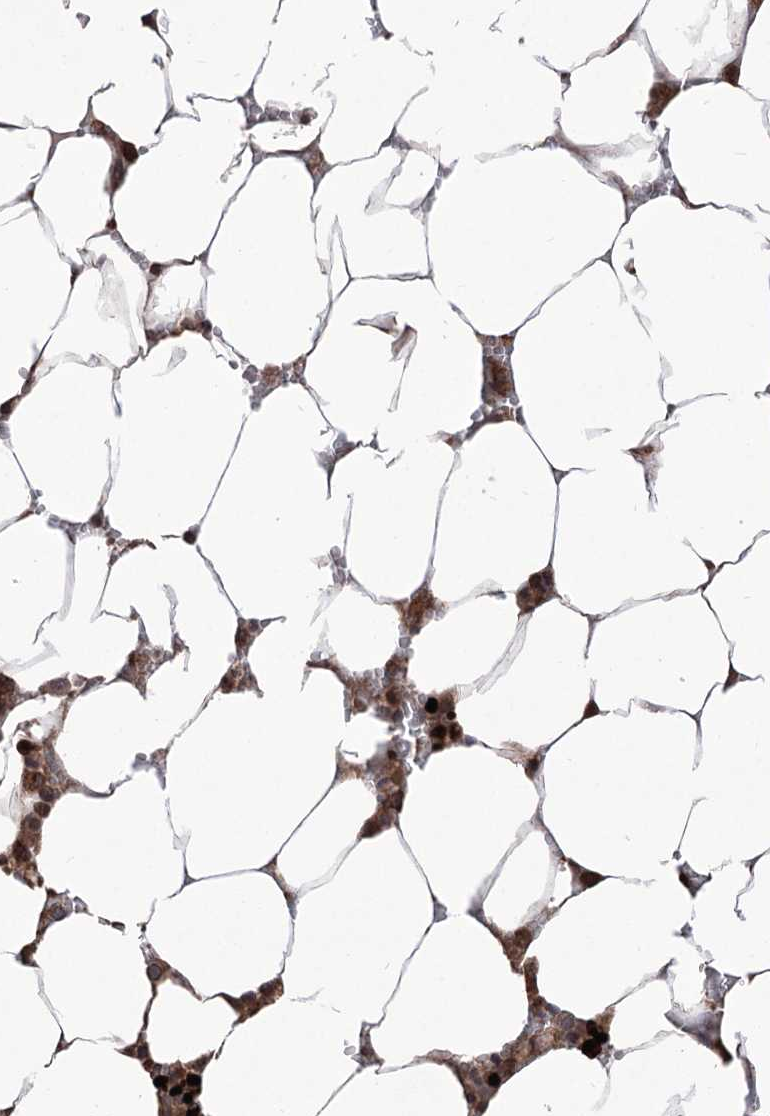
{"staining": {"intensity": "strong", "quantity": "25%-75%", "location": "cytoplasmic/membranous"}, "tissue": "bone marrow", "cell_type": "Hematopoietic cells", "image_type": "normal", "snomed": [{"axis": "morphology", "description": "Normal tissue, NOS"}, {"axis": "topography", "description": "Bone marrow"}], "caption": "Immunohistochemical staining of unremarkable bone marrow exhibits strong cytoplasmic/membranous protein positivity in approximately 25%-75% of hematopoietic cells.", "gene": "XYLB", "patient": {"sex": "male", "age": 70}}